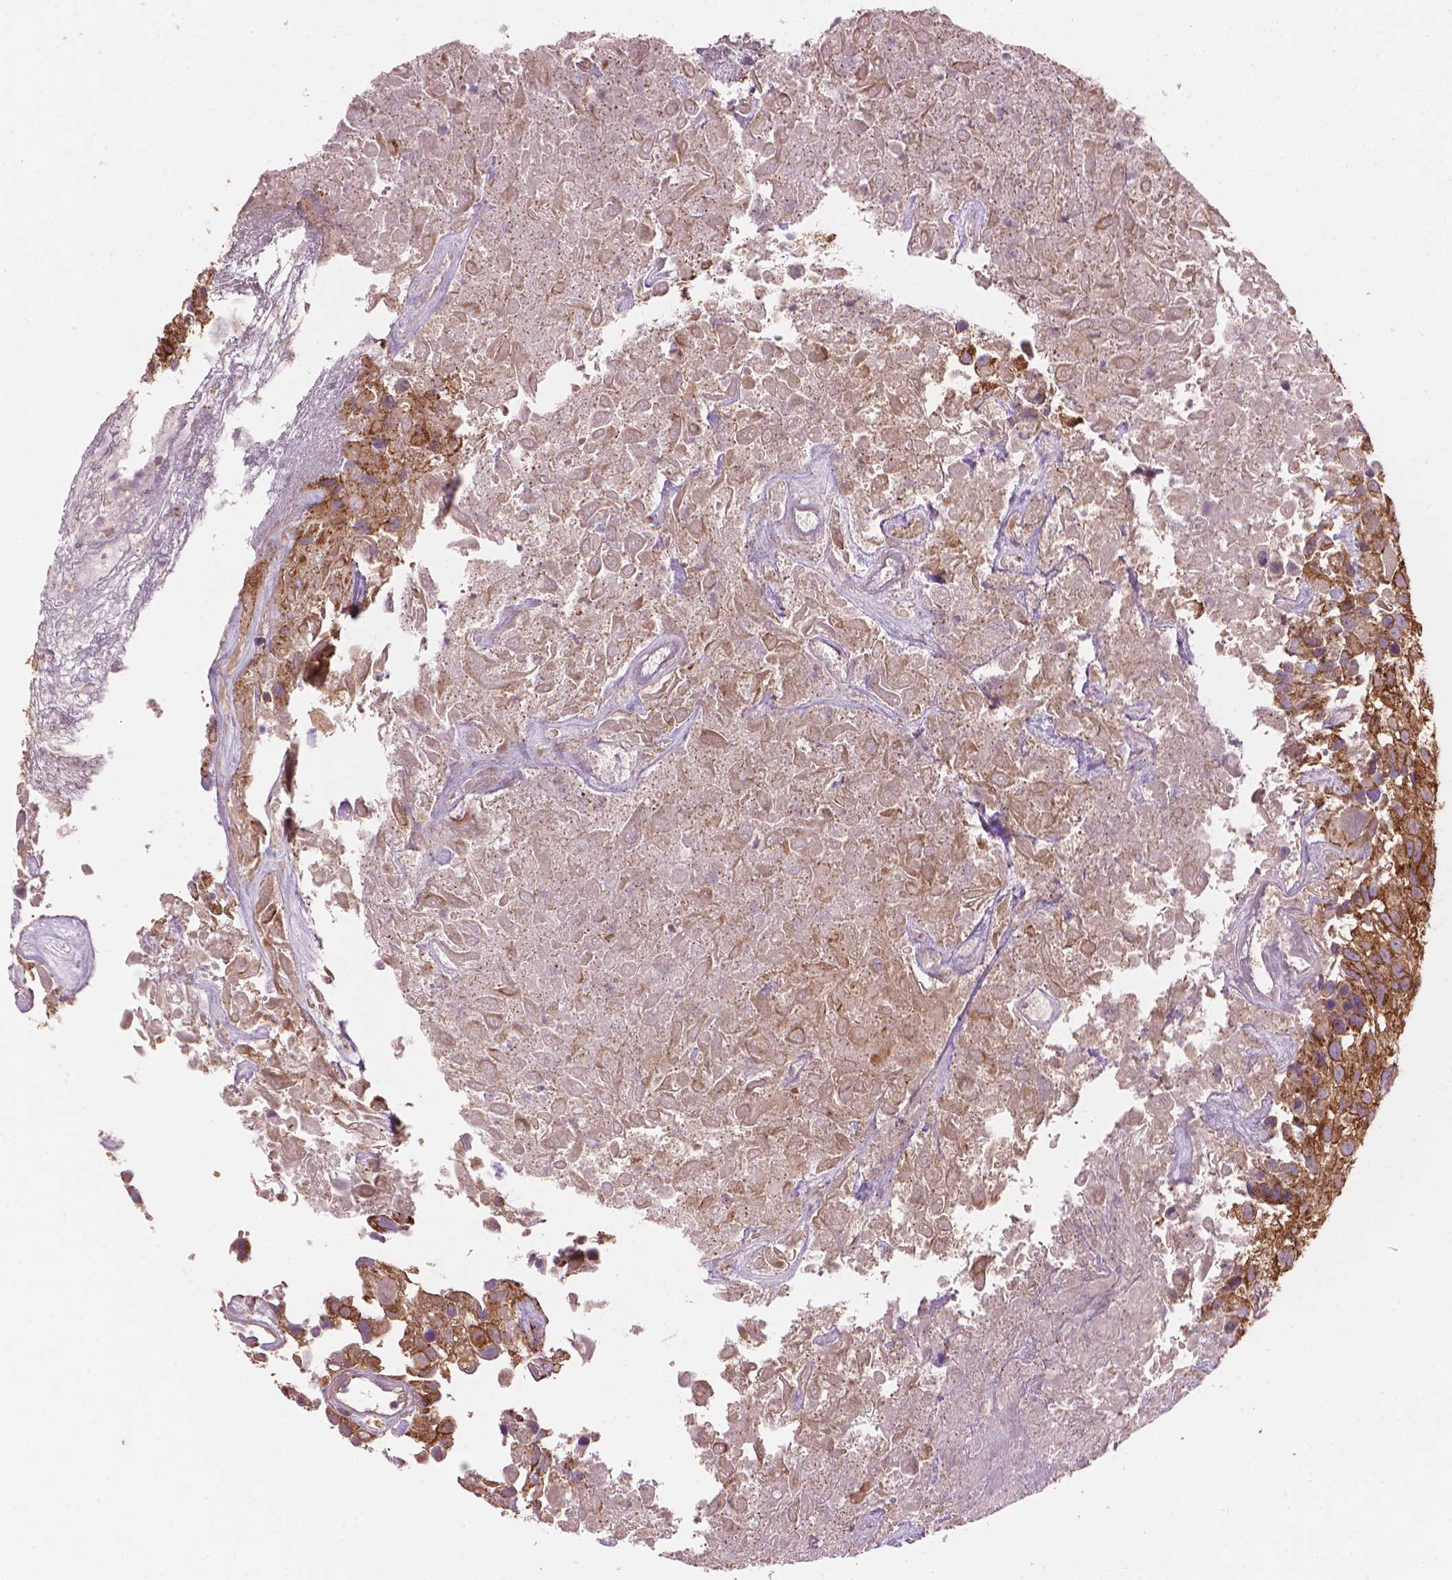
{"staining": {"intensity": "moderate", "quantity": ">75%", "location": "cytoplasmic/membranous"}, "tissue": "urothelial cancer", "cell_type": "Tumor cells", "image_type": "cancer", "snomed": [{"axis": "morphology", "description": "Urothelial carcinoma, High grade"}, {"axis": "topography", "description": "Urinary bladder"}], "caption": "Protein staining of urothelial cancer tissue displays moderate cytoplasmic/membranous positivity in approximately >75% of tumor cells.", "gene": "VARS2", "patient": {"sex": "male", "age": 56}}